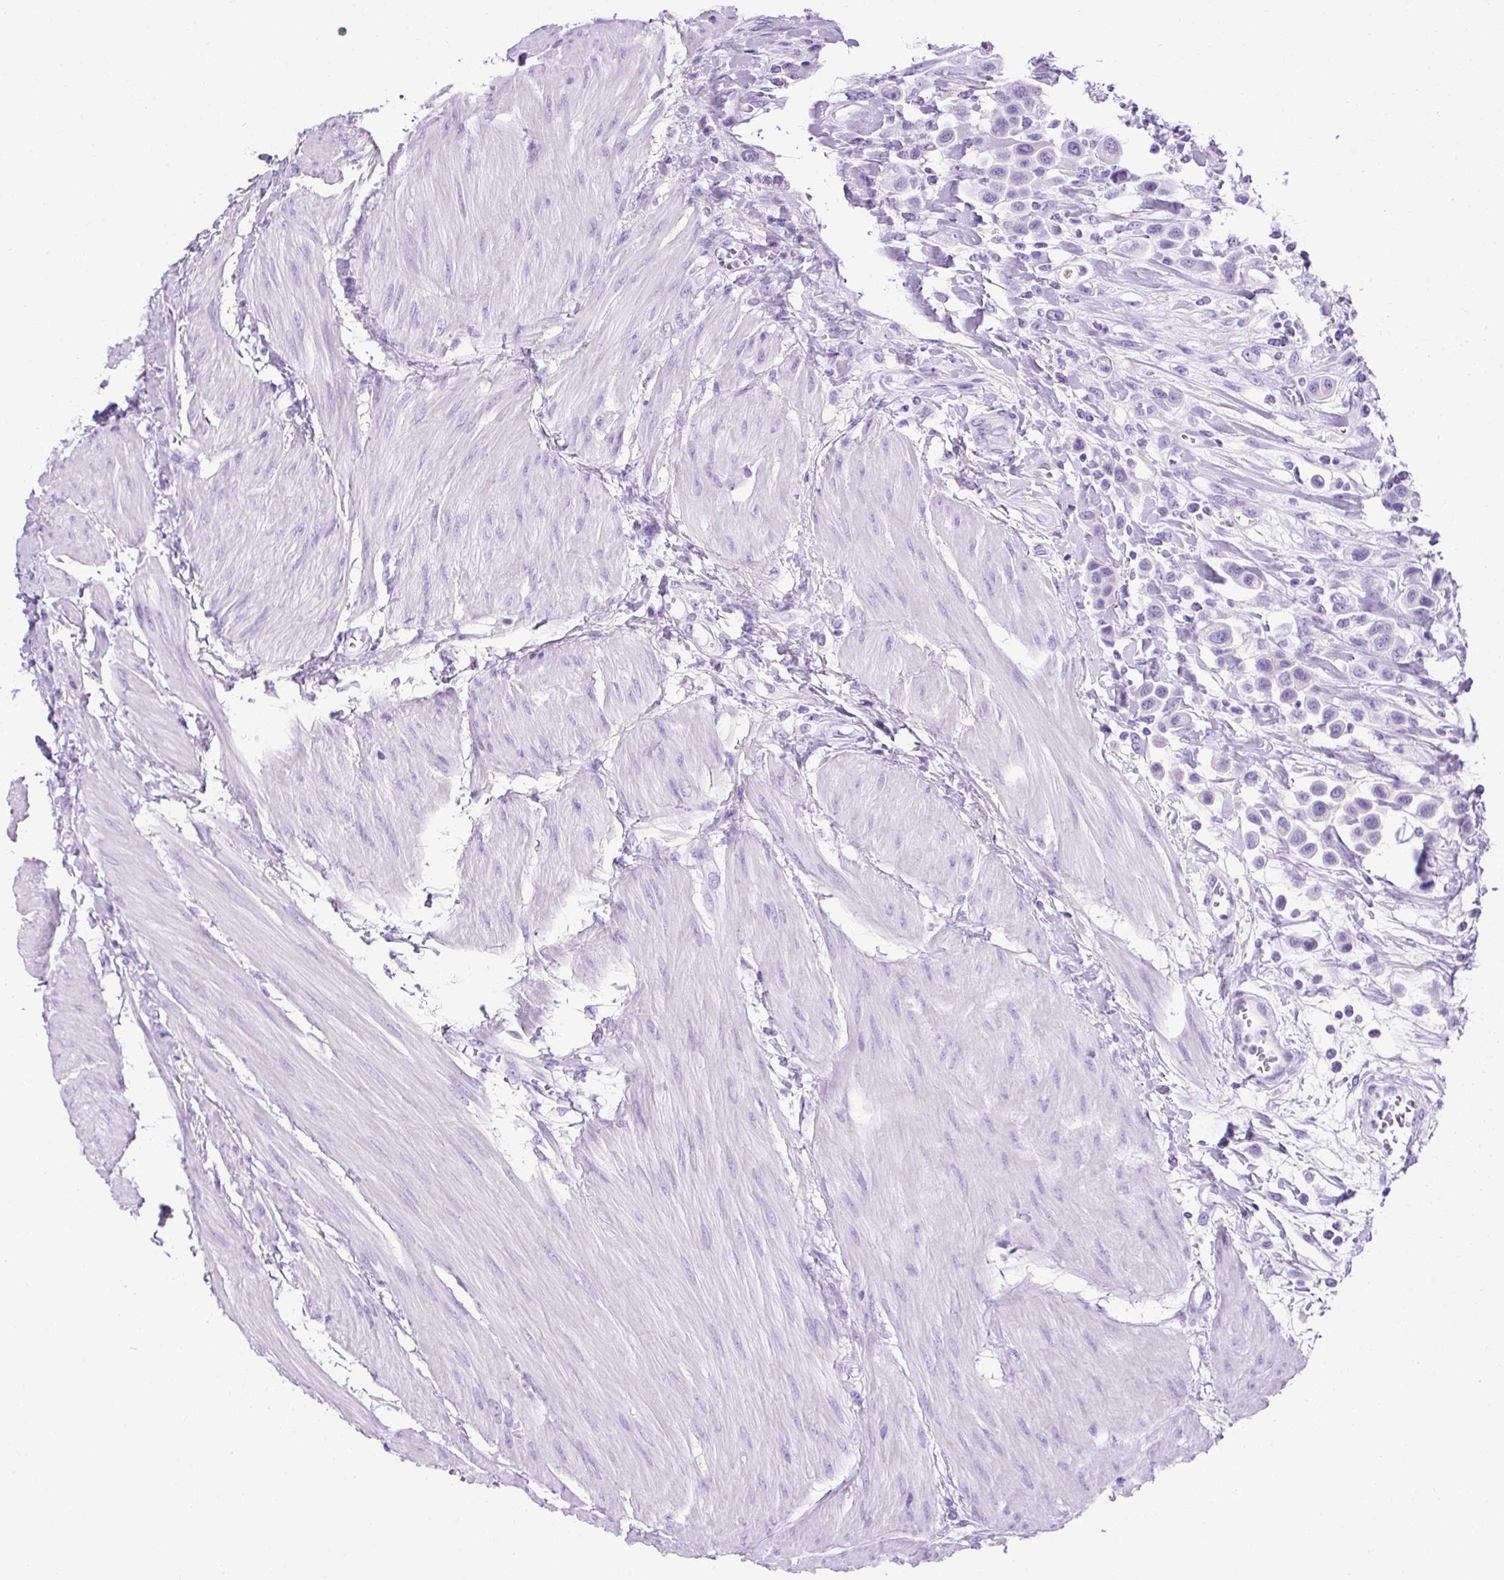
{"staining": {"intensity": "negative", "quantity": "none", "location": "none"}, "tissue": "urothelial cancer", "cell_type": "Tumor cells", "image_type": "cancer", "snomed": [{"axis": "morphology", "description": "Urothelial carcinoma, High grade"}, {"axis": "topography", "description": "Urinary bladder"}], "caption": "Tumor cells are negative for brown protein staining in urothelial cancer.", "gene": "KRT12", "patient": {"sex": "male", "age": 50}}